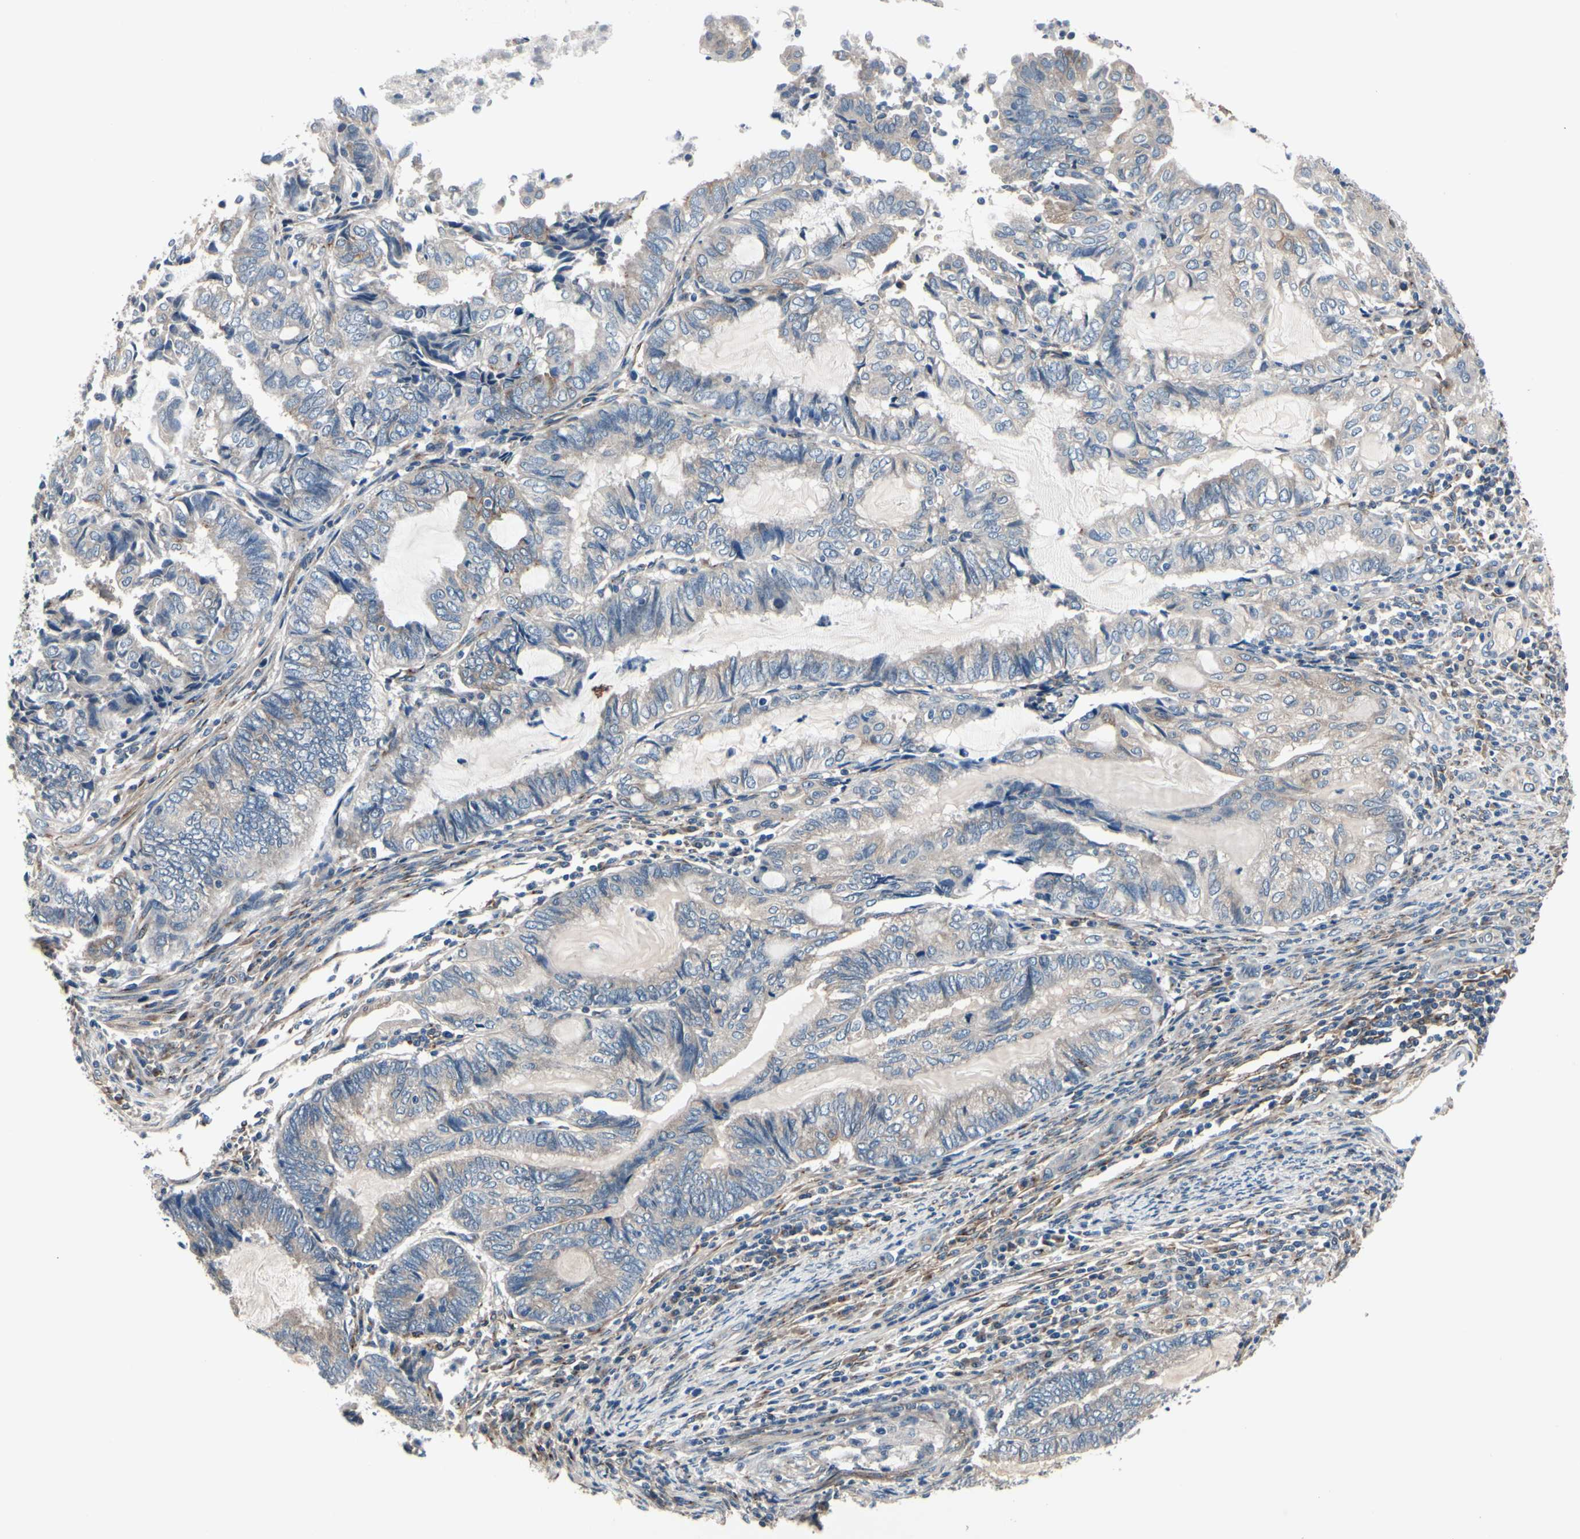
{"staining": {"intensity": "negative", "quantity": "none", "location": "none"}, "tissue": "endometrial cancer", "cell_type": "Tumor cells", "image_type": "cancer", "snomed": [{"axis": "morphology", "description": "Adenocarcinoma, NOS"}, {"axis": "topography", "description": "Uterus"}, {"axis": "topography", "description": "Endometrium"}], "caption": "This micrograph is of endometrial cancer (adenocarcinoma) stained with immunohistochemistry (IHC) to label a protein in brown with the nuclei are counter-stained blue. There is no staining in tumor cells. Brightfield microscopy of immunohistochemistry stained with DAB (3,3'-diaminobenzidine) (brown) and hematoxylin (blue), captured at high magnification.", "gene": "PRKAR2B", "patient": {"sex": "female", "age": 70}}